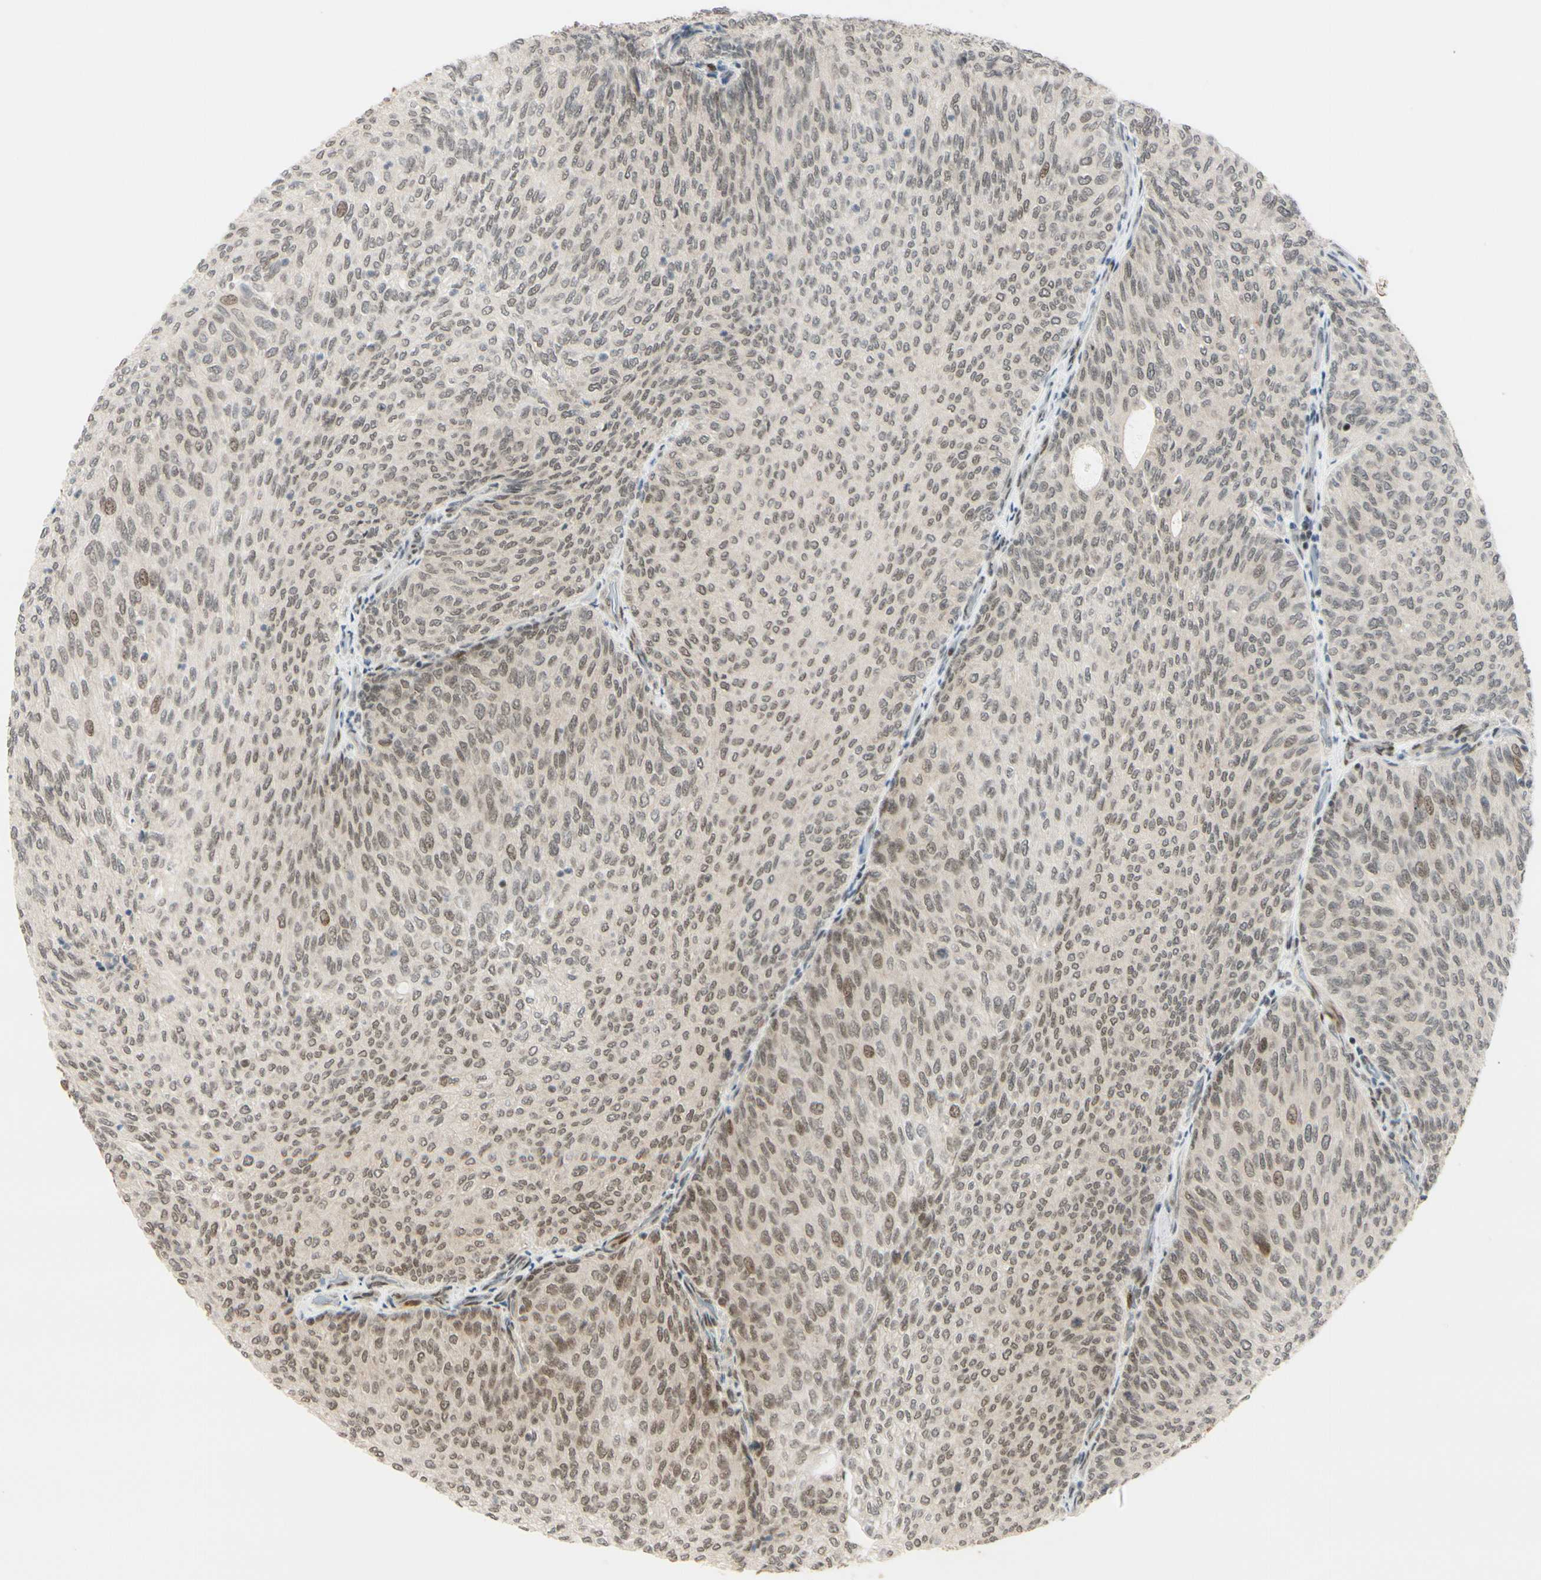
{"staining": {"intensity": "moderate", "quantity": "25%-75%", "location": "cytoplasmic/membranous,nuclear"}, "tissue": "urothelial cancer", "cell_type": "Tumor cells", "image_type": "cancer", "snomed": [{"axis": "morphology", "description": "Urothelial carcinoma, Low grade"}, {"axis": "topography", "description": "Urinary bladder"}], "caption": "This photomicrograph reveals urothelial carcinoma (low-grade) stained with immunohistochemistry to label a protein in brown. The cytoplasmic/membranous and nuclear of tumor cells show moderate positivity for the protein. Nuclei are counter-stained blue.", "gene": "BRMS1", "patient": {"sex": "female", "age": 79}}